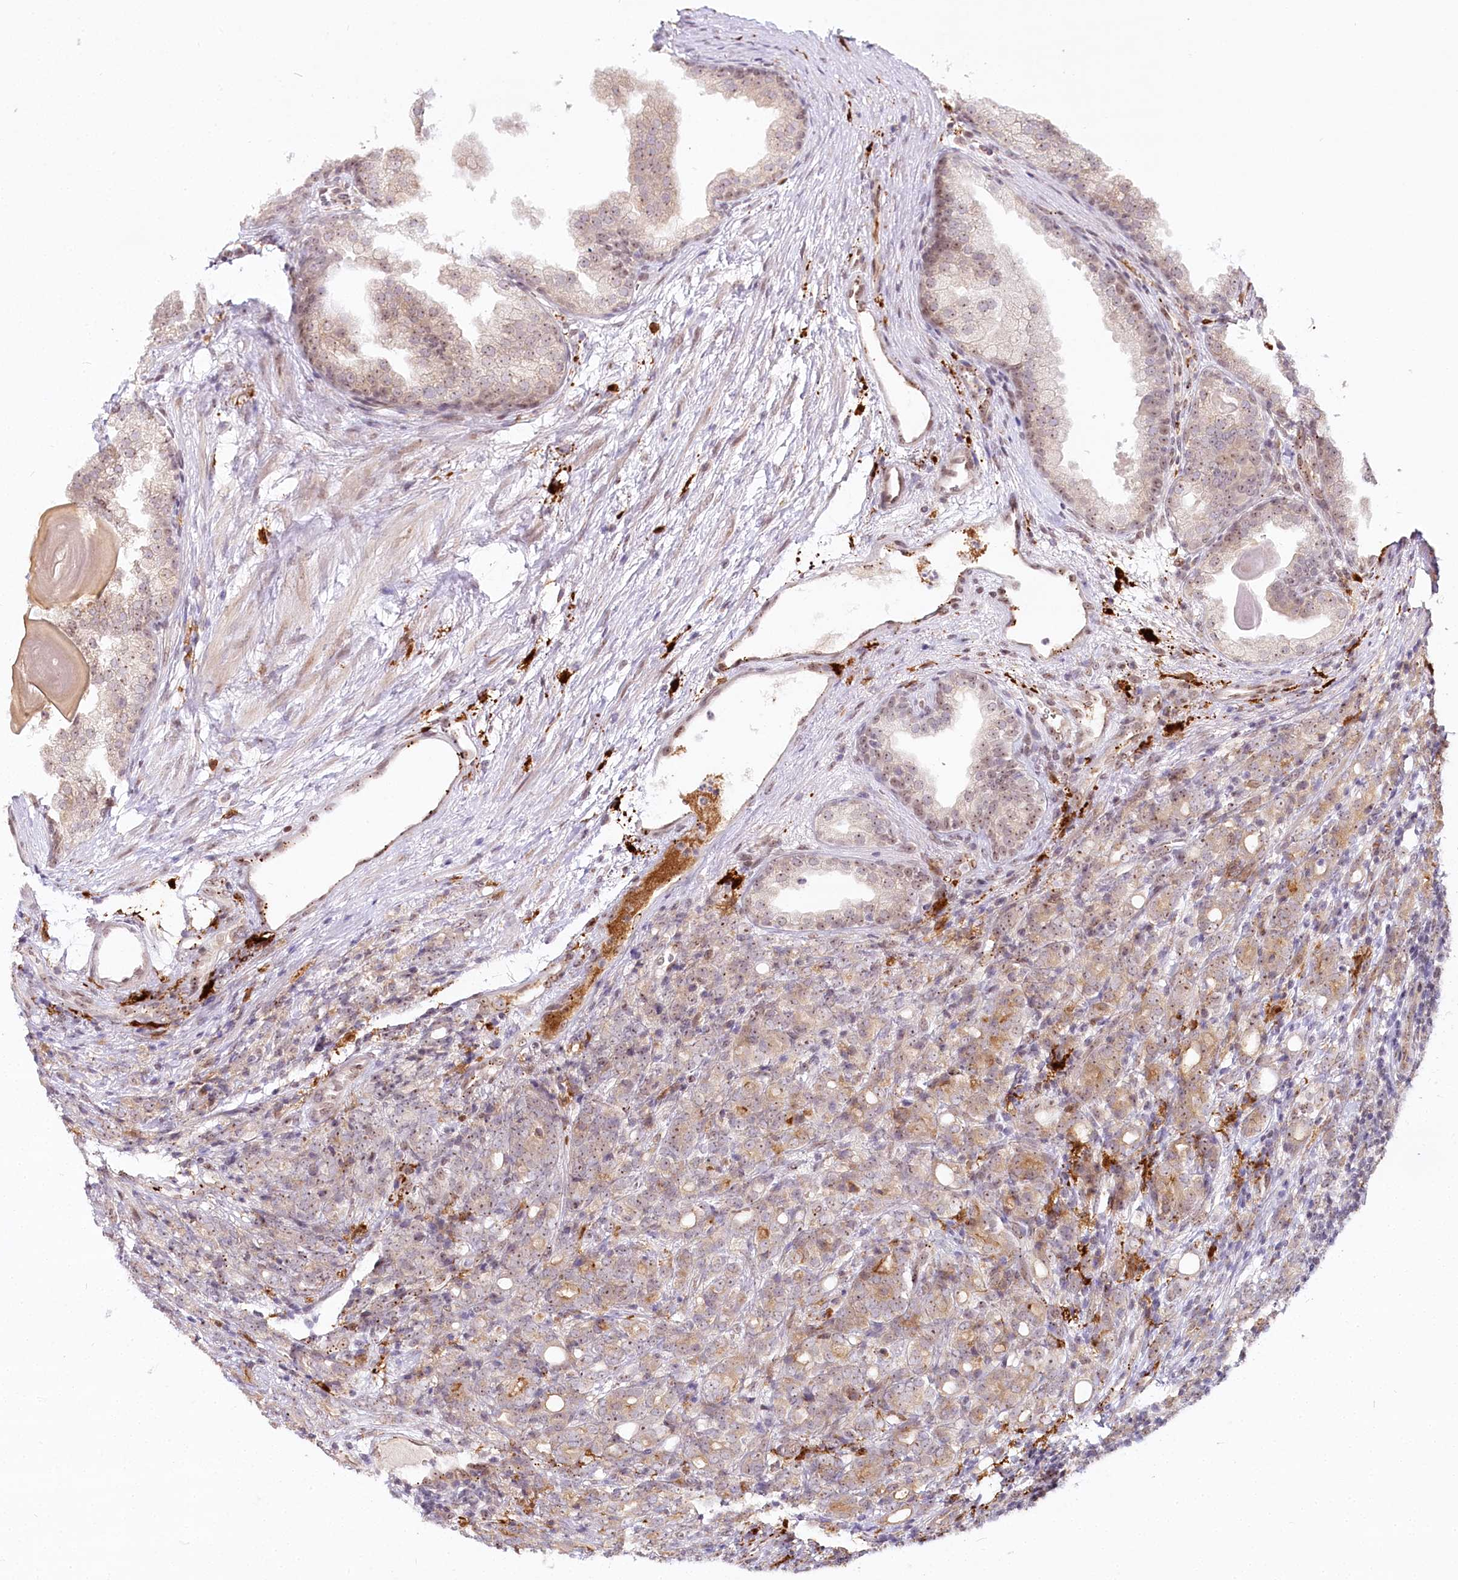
{"staining": {"intensity": "weak", "quantity": ">75%", "location": "cytoplasmic/membranous"}, "tissue": "prostate cancer", "cell_type": "Tumor cells", "image_type": "cancer", "snomed": [{"axis": "morphology", "description": "Adenocarcinoma, High grade"}, {"axis": "topography", "description": "Prostate"}], "caption": "Tumor cells reveal low levels of weak cytoplasmic/membranous expression in about >75% of cells in prostate cancer (high-grade adenocarcinoma).", "gene": "WDR36", "patient": {"sex": "male", "age": 62}}